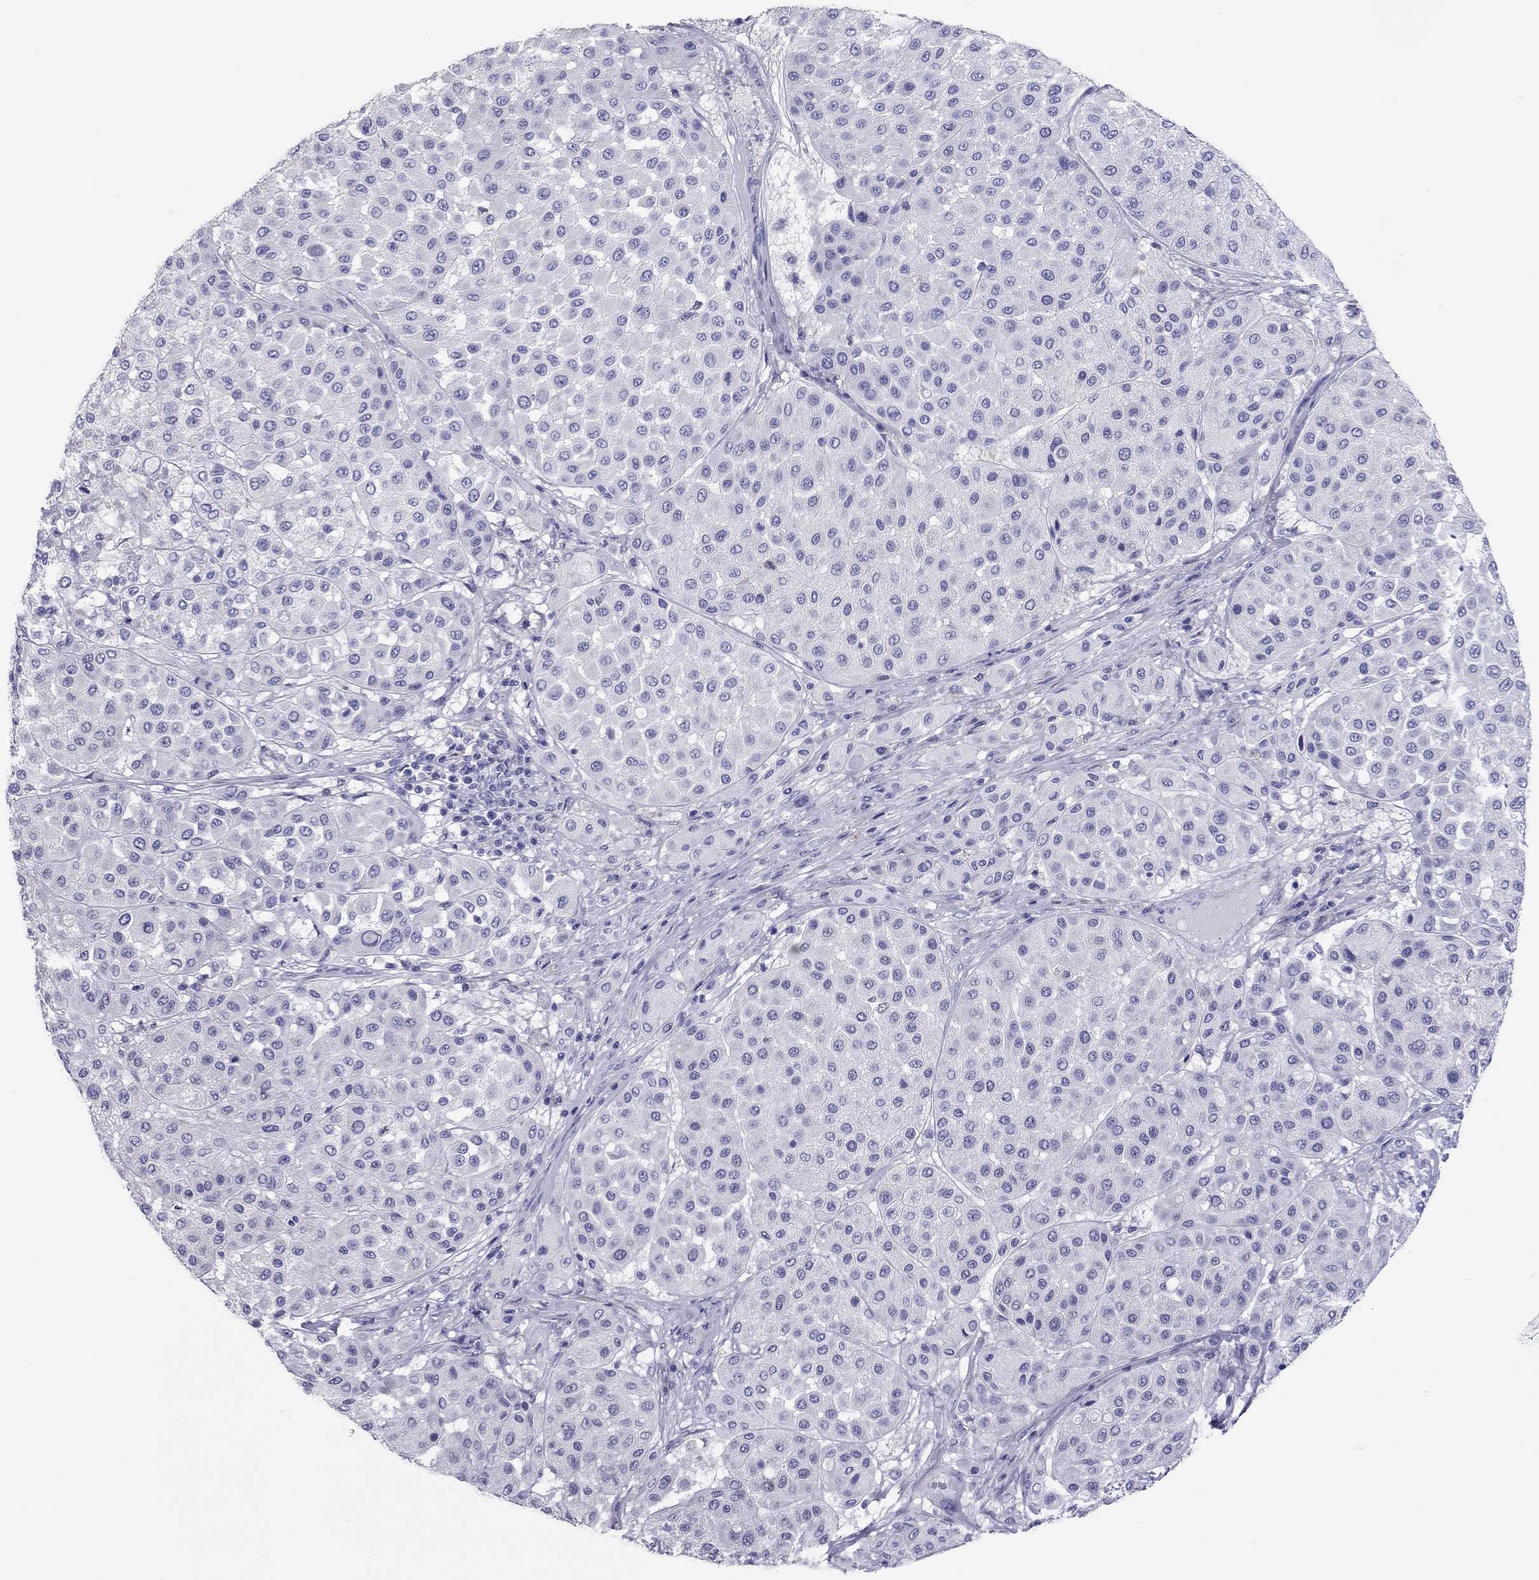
{"staining": {"intensity": "negative", "quantity": "none", "location": "none"}, "tissue": "melanoma", "cell_type": "Tumor cells", "image_type": "cancer", "snomed": [{"axis": "morphology", "description": "Malignant melanoma, Metastatic site"}, {"axis": "topography", "description": "Smooth muscle"}], "caption": "The image displays no significant staining in tumor cells of melanoma.", "gene": "ADORA2A", "patient": {"sex": "male", "age": 41}}